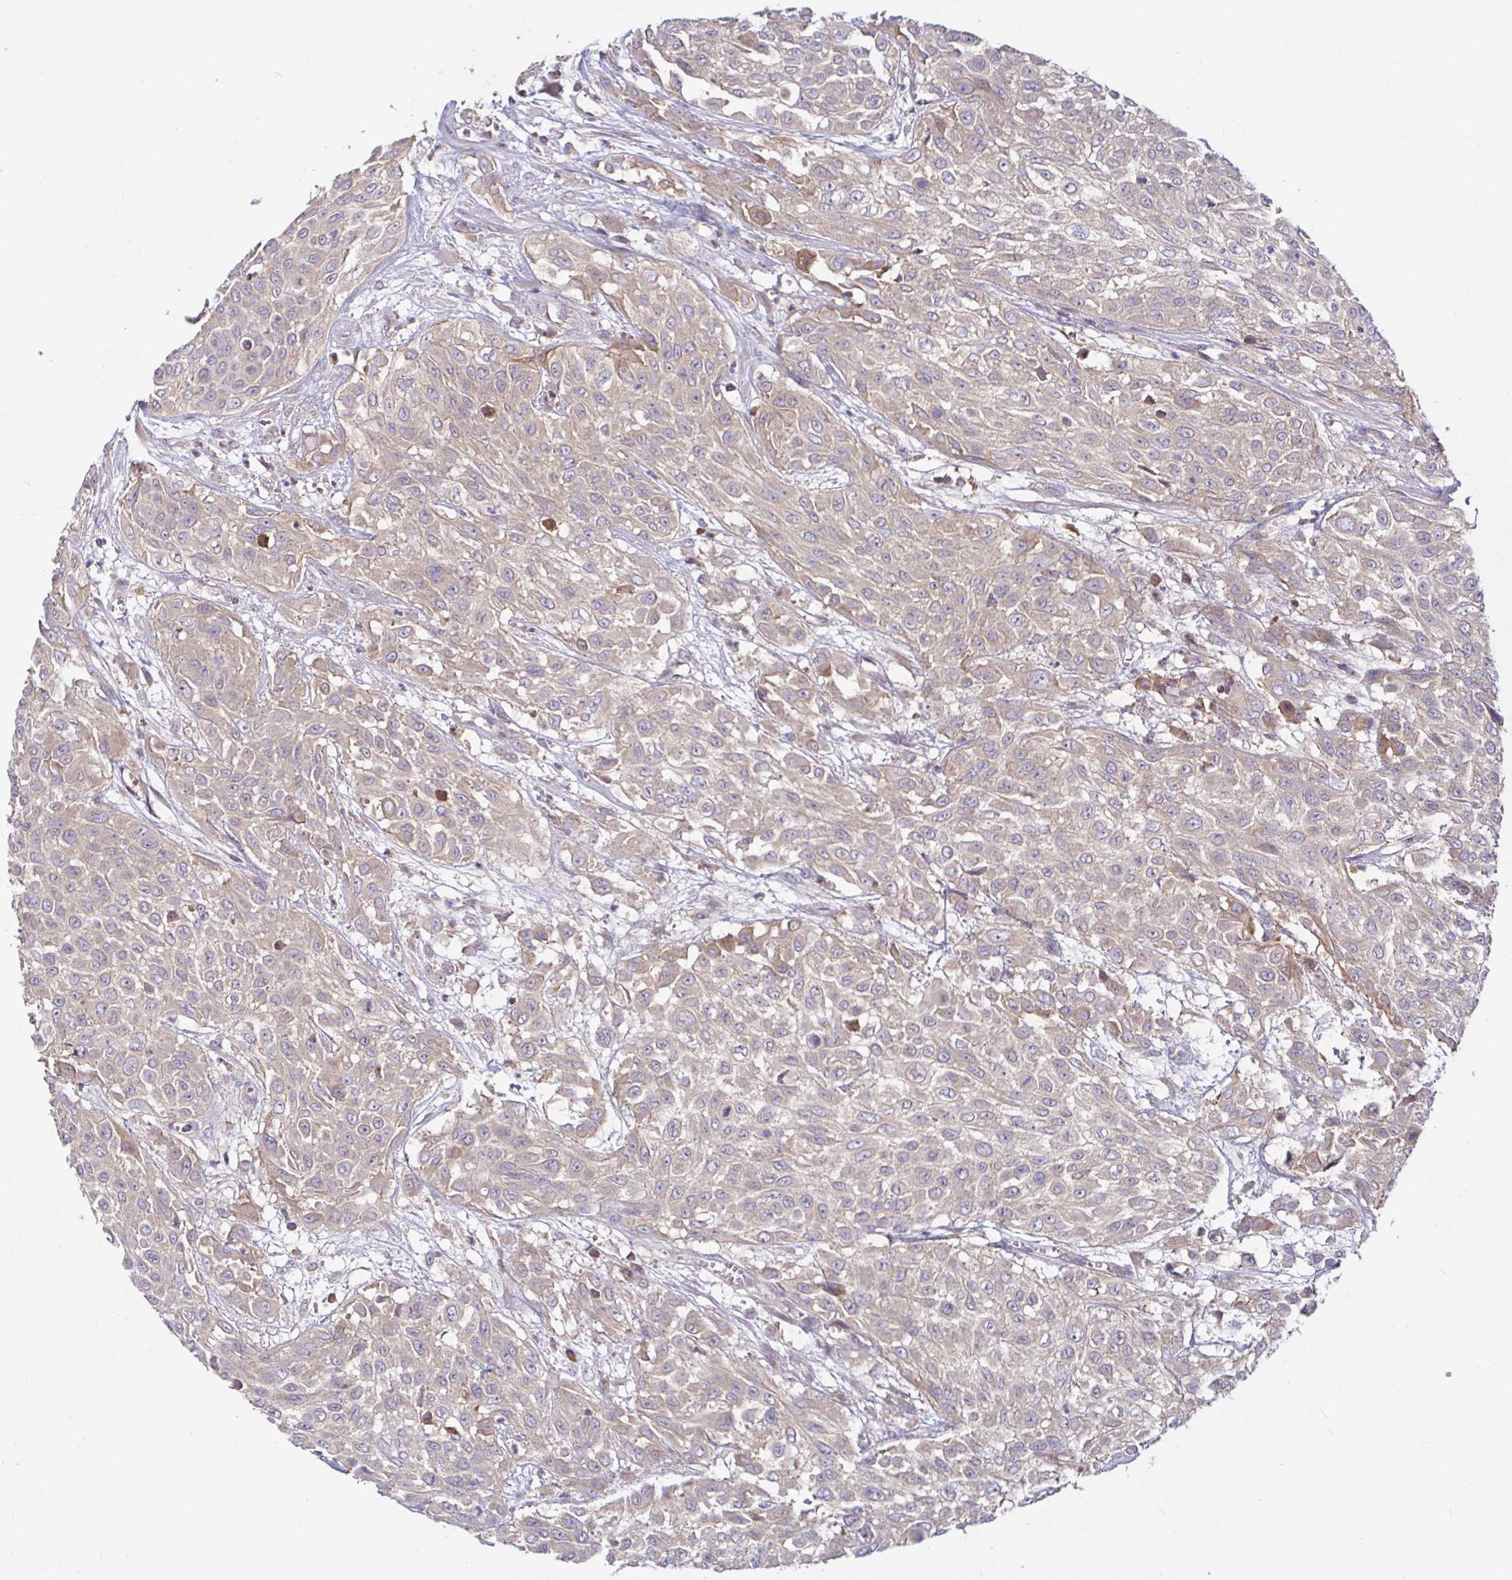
{"staining": {"intensity": "weak", "quantity": ">75%", "location": "cytoplasmic/membranous"}, "tissue": "urothelial cancer", "cell_type": "Tumor cells", "image_type": "cancer", "snomed": [{"axis": "morphology", "description": "Urothelial carcinoma, High grade"}, {"axis": "topography", "description": "Urinary bladder"}], "caption": "There is low levels of weak cytoplasmic/membranous positivity in tumor cells of urothelial carcinoma (high-grade), as demonstrated by immunohistochemical staining (brown color).", "gene": "LARP1", "patient": {"sex": "male", "age": 57}}